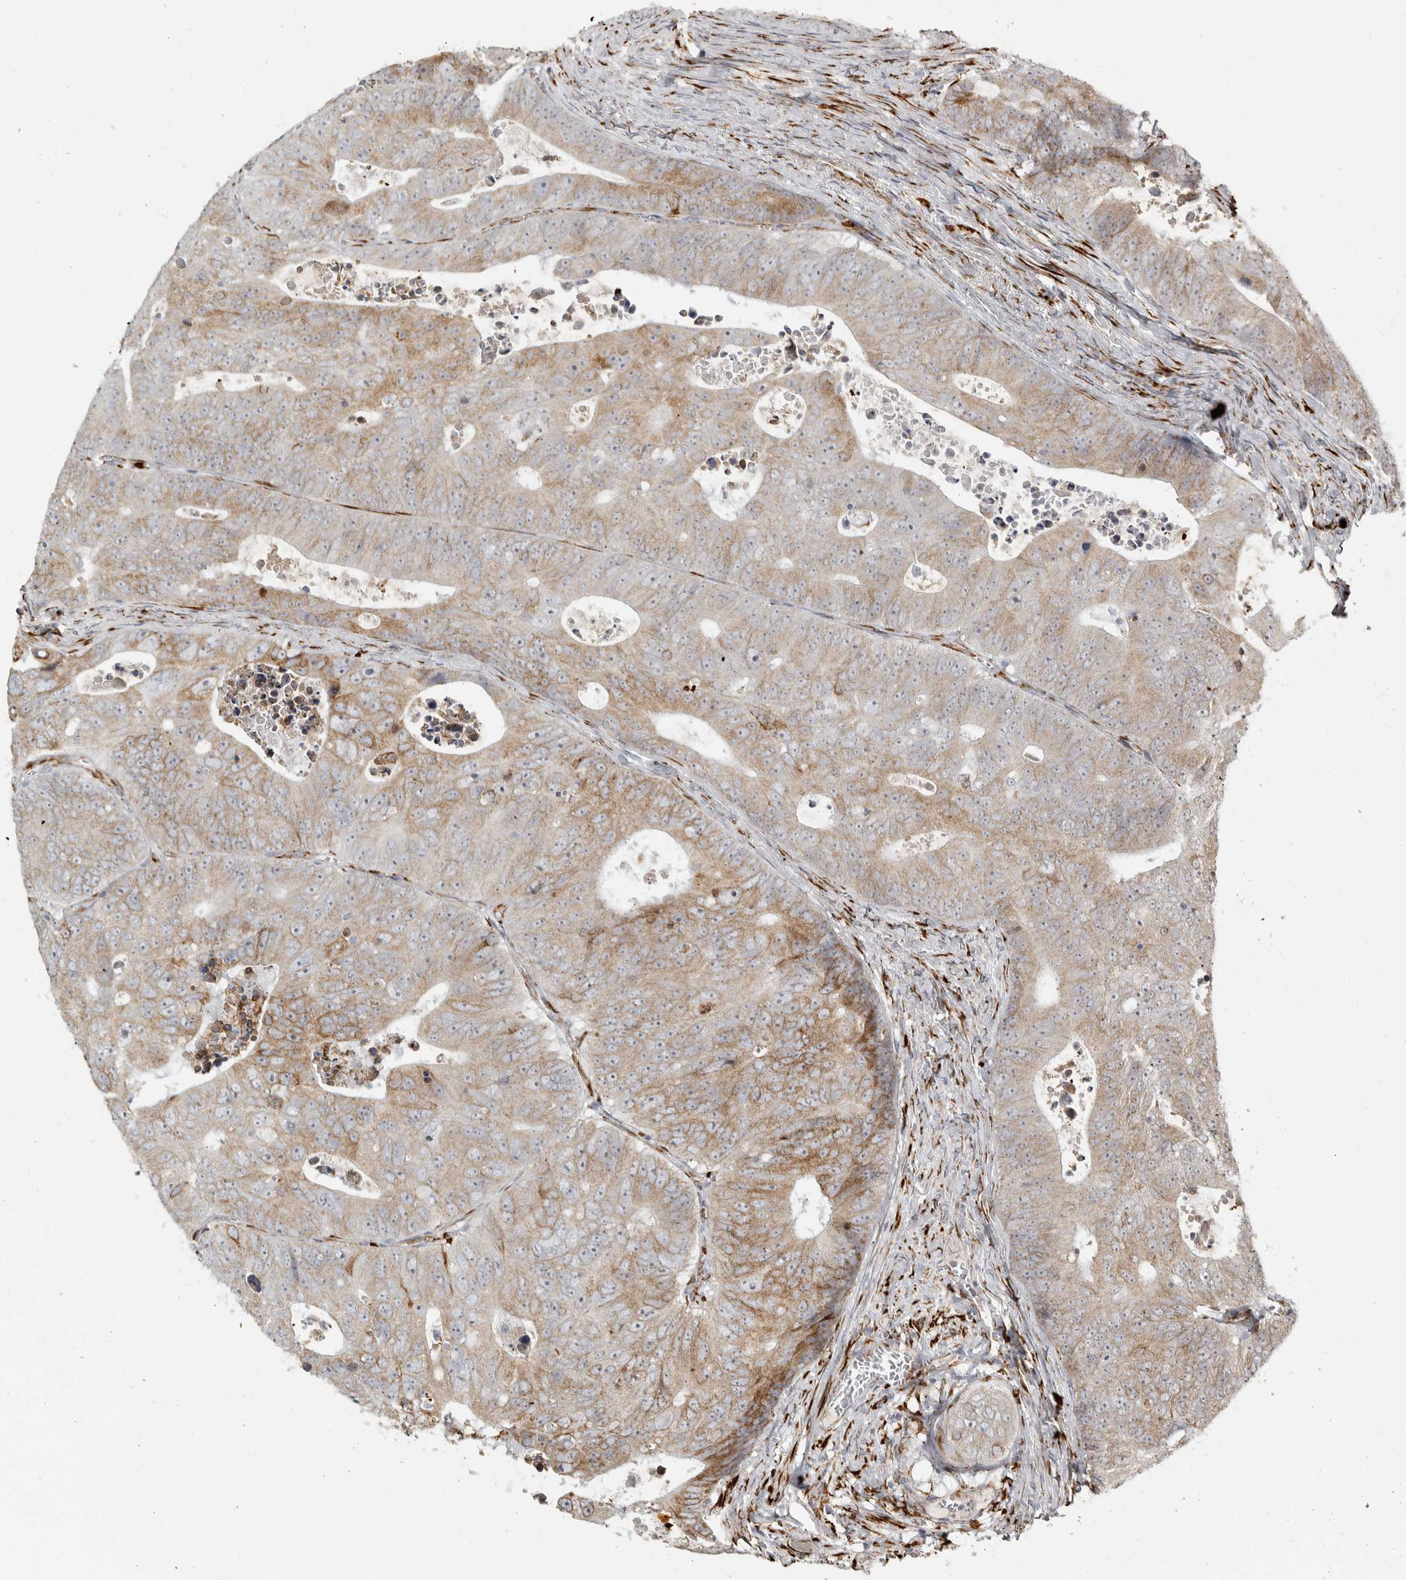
{"staining": {"intensity": "moderate", "quantity": "25%-75%", "location": "cytoplasmic/membranous"}, "tissue": "colorectal cancer", "cell_type": "Tumor cells", "image_type": "cancer", "snomed": [{"axis": "morphology", "description": "Adenocarcinoma, NOS"}, {"axis": "topography", "description": "Colon"}], "caption": "Human colorectal adenocarcinoma stained for a protein (brown) displays moderate cytoplasmic/membranous positive expression in approximately 25%-75% of tumor cells.", "gene": "OSTN", "patient": {"sex": "male", "age": 87}}